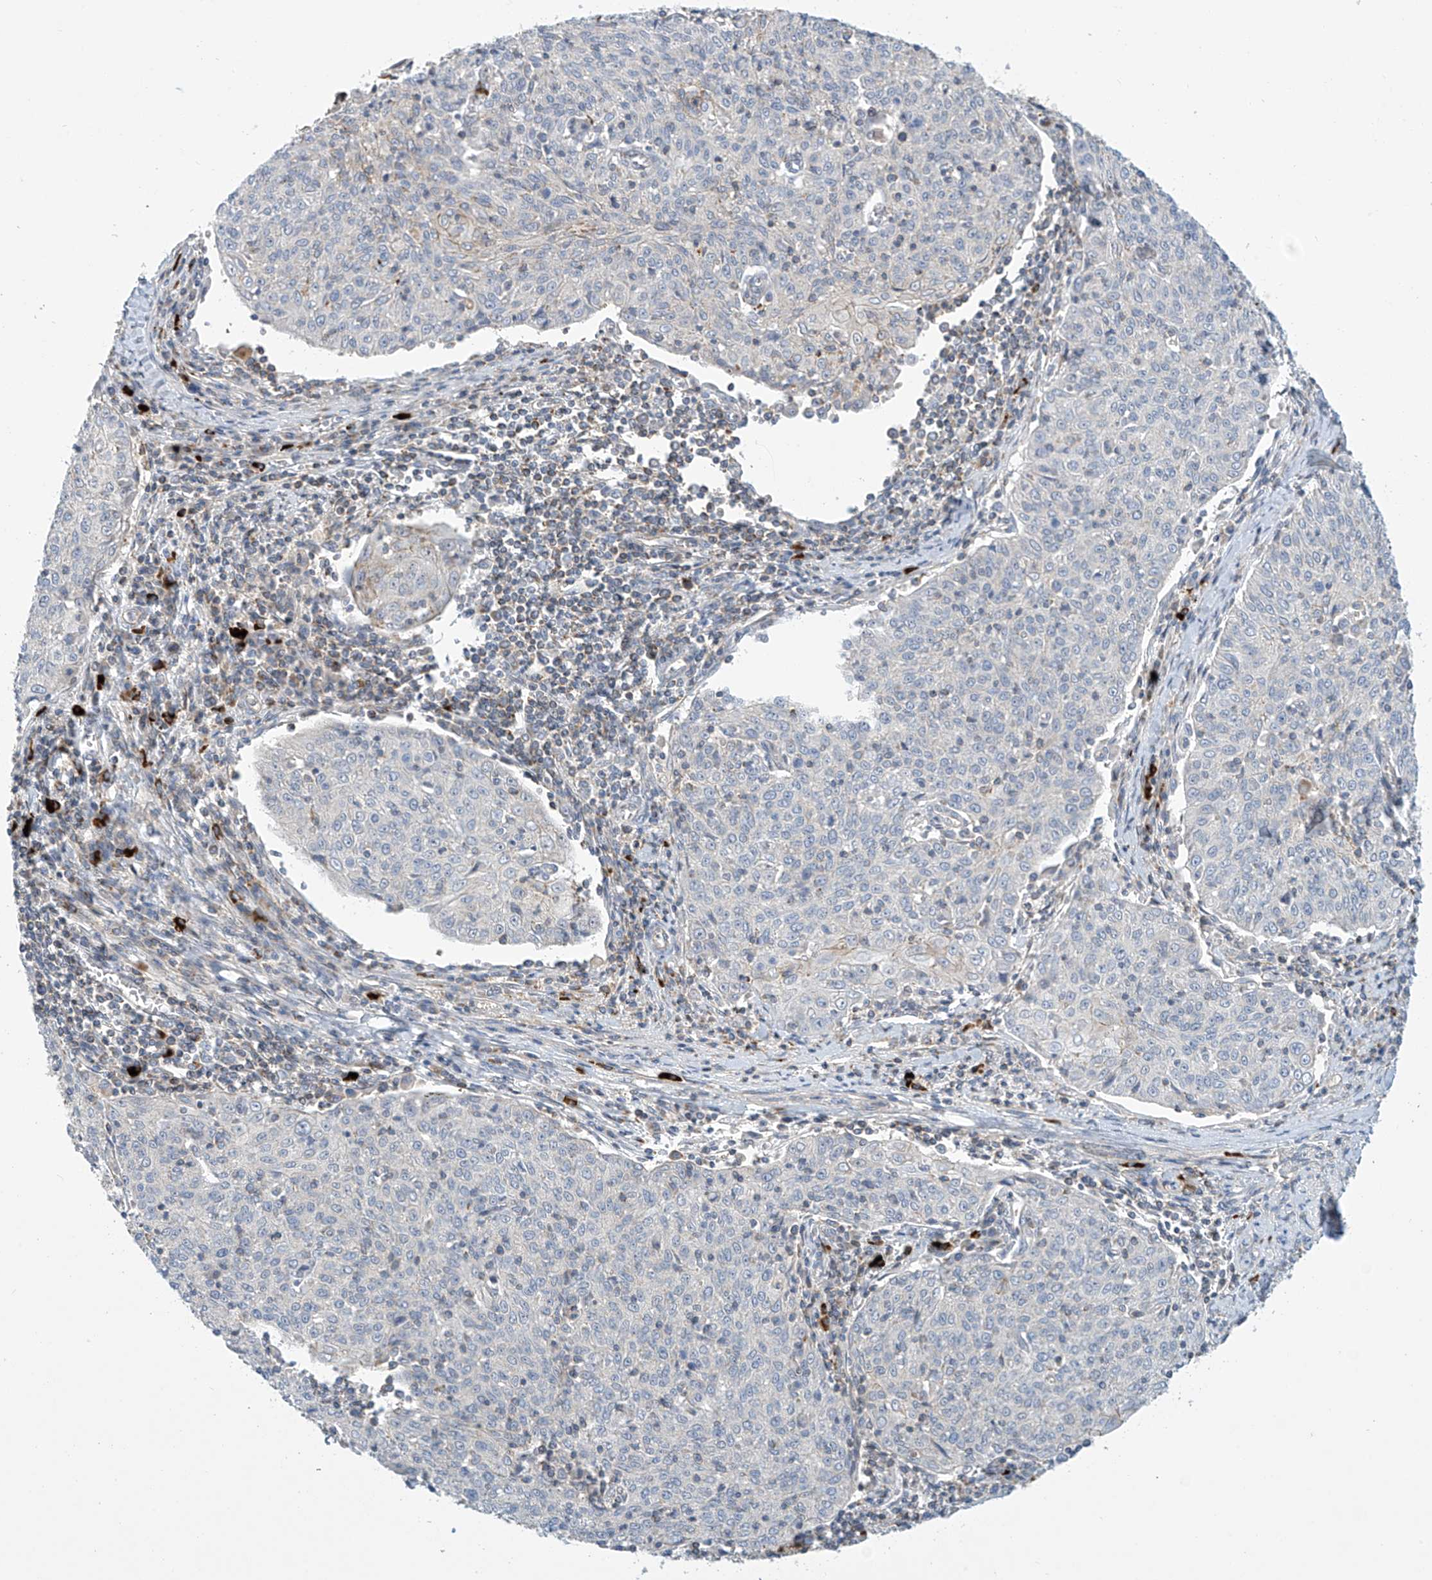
{"staining": {"intensity": "negative", "quantity": "none", "location": "none"}, "tissue": "cervical cancer", "cell_type": "Tumor cells", "image_type": "cancer", "snomed": [{"axis": "morphology", "description": "Squamous cell carcinoma, NOS"}, {"axis": "topography", "description": "Cervix"}], "caption": "Immunohistochemistry photomicrograph of cervical squamous cell carcinoma stained for a protein (brown), which reveals no positivity in tumor cells.", "gene": "IBA57", "patient": {"sex": "female", "age": 48}}